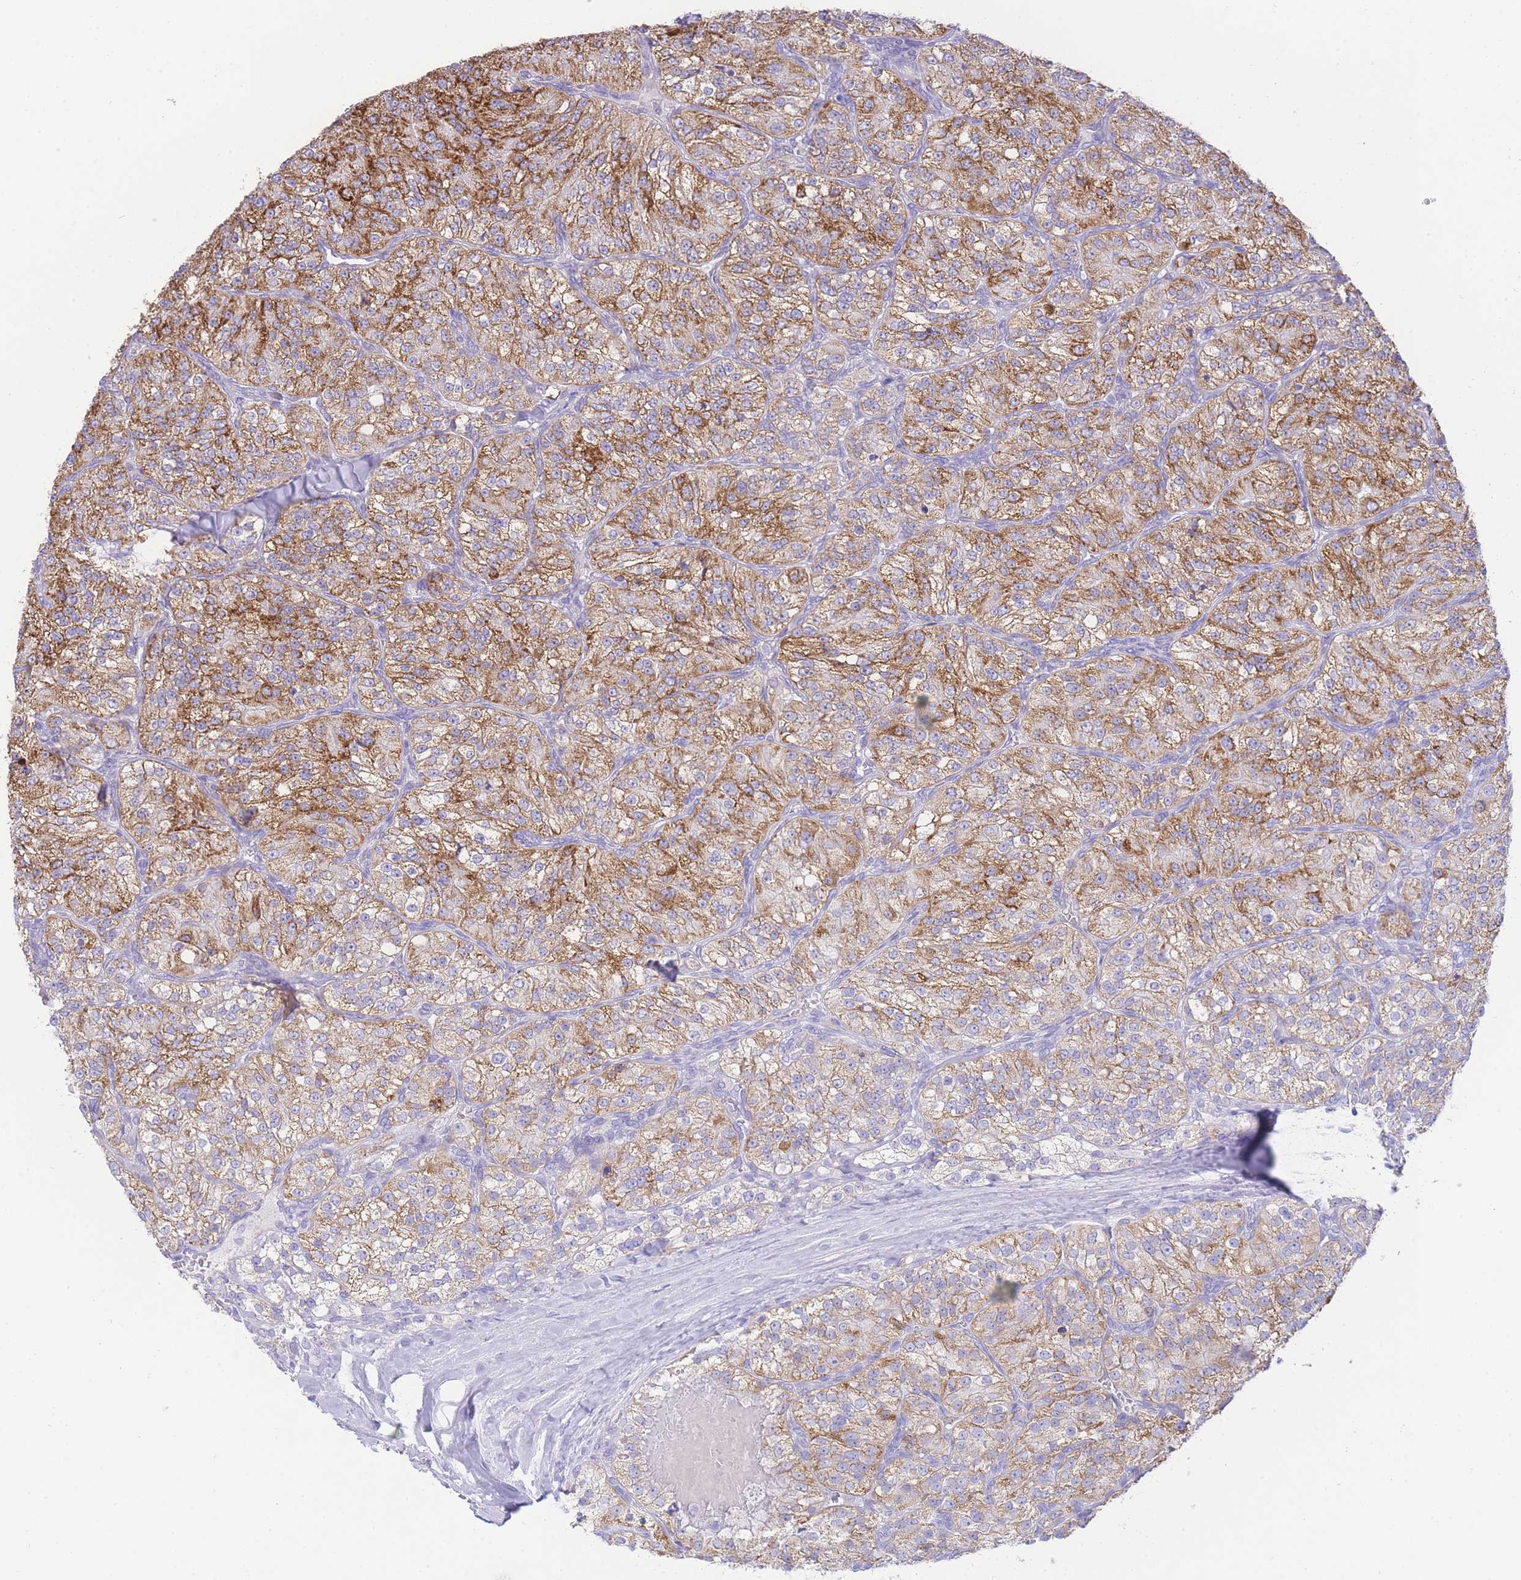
{"staining": {"intensity": "moderate", "quantity": ">75%", "location": "cytoplasmic/membranous"}, "tissue": "renal cancer", "cell_type": "Tumor cells", "image_type": "cancer", "snomed": [{"axis": "morphology", "description": "Adenocarcinoma, NOS"}, {"axis": "topography", "description": "Kidney"}], "caption": "Adenocarcinoma (renal) stained with a brown dye exhibits moderate cytoplasmic/membranous positive staining in about >75% of tumor cells.", "gene": "ACSM4", "patient": {"sex": "female", "age": 63}}